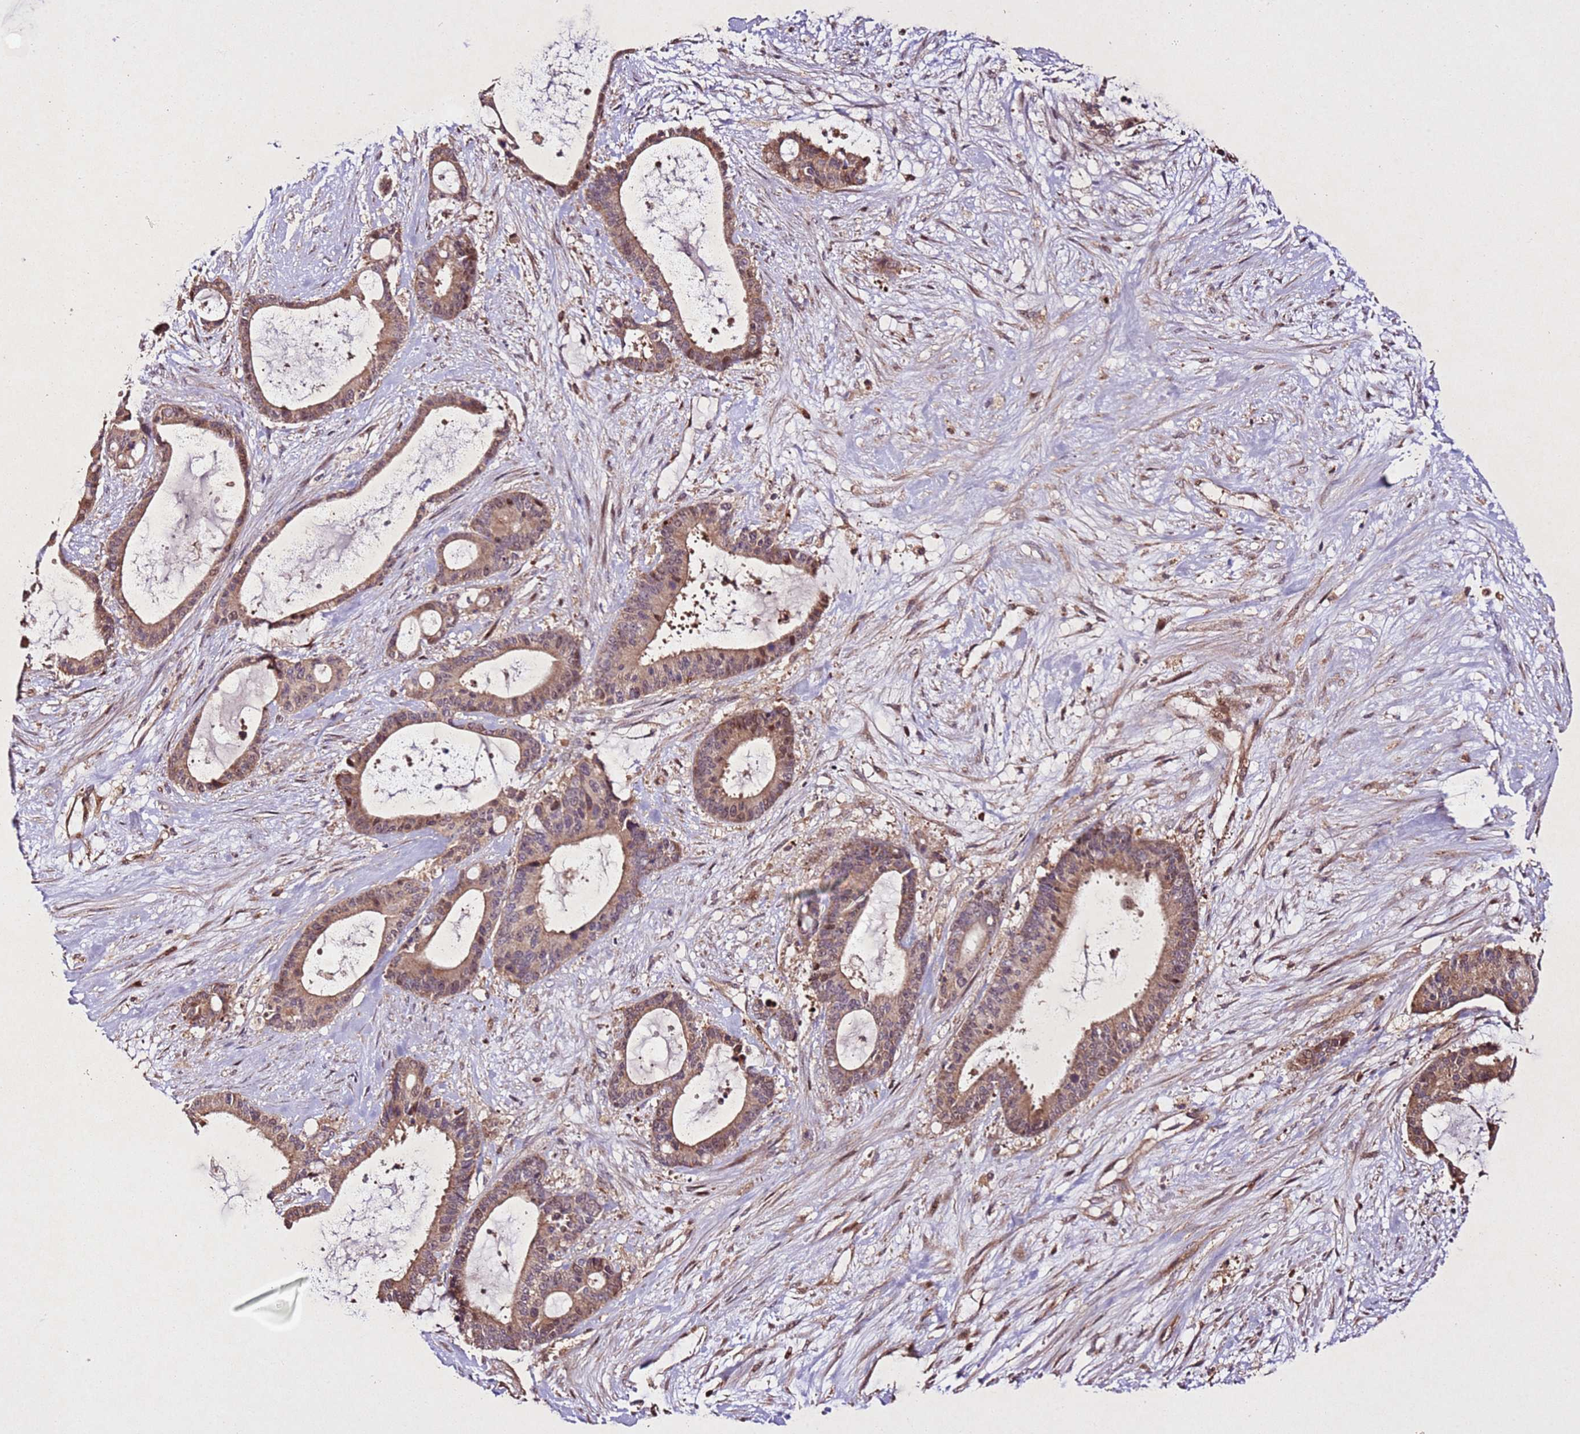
{"staining": {"intensity": "moderate", "quantity": ">75%", "location": "cytoplasmic/membranous"}, "tissue": "liver cancer", "cell_type": "Tumor cells", "image_type": "cancer", "snomed": [{"axis": "morphology", "description": "Normal tissue, NOS"}, {"axis": "morphology", "description": "Cholangiocarcinoma"}, {"axis": "topography", "description": "Liver"}, {"axis": "topography", "description": "Peripheral nerve tissue"}], "caption": "Human cholangiocarcinoma (liver) stained with a protein marker demonstrates moderate staining in tumor cells.", "gene": "PTMA", "patient": {"sex": "female", "age": 73}}